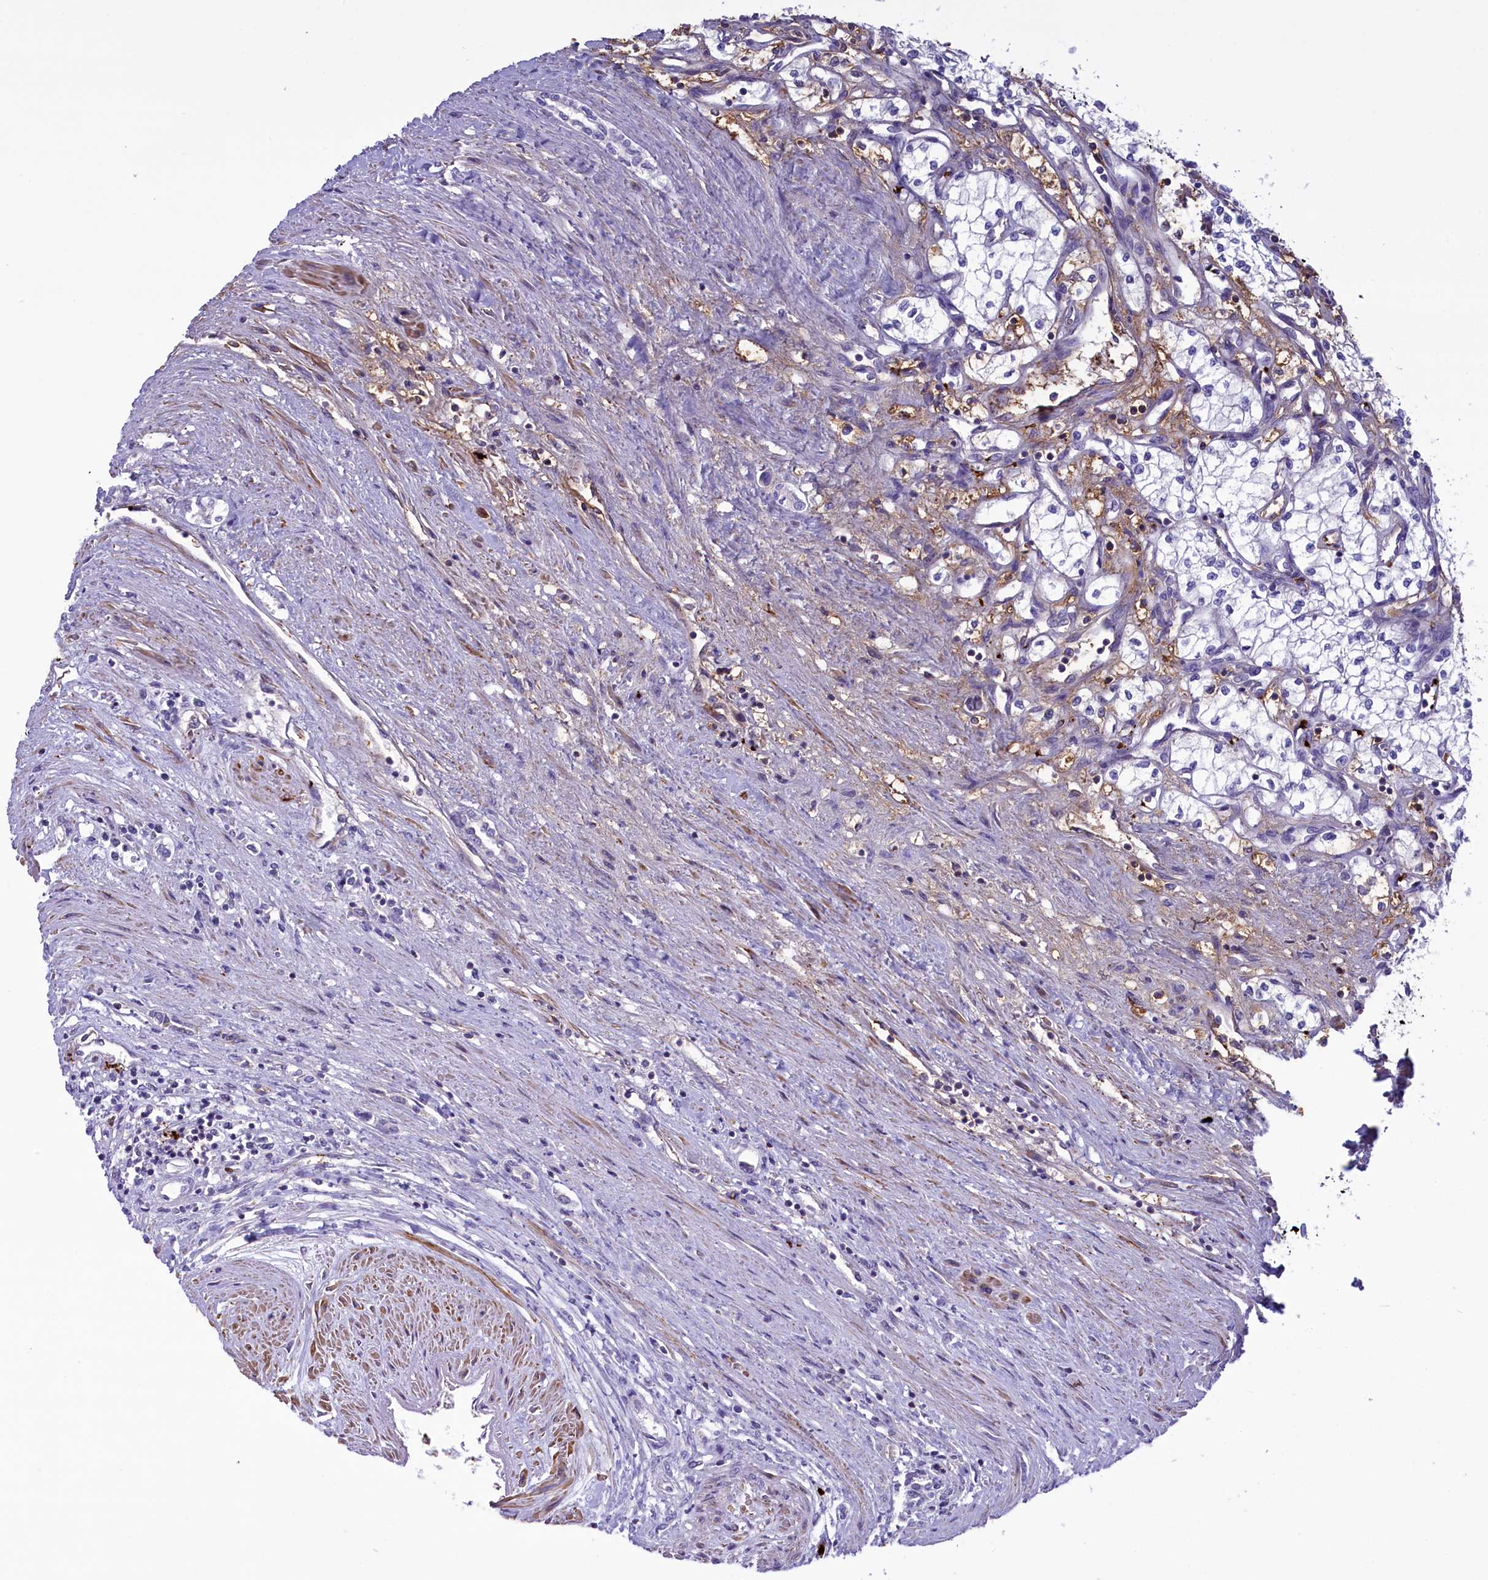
{"staining": {"intensity": "moderate", "quantity": "<25%", "location": "cytoplasmic/membranous"}, "tissue": "renal cancer", "cell_type": "Tumor cells", "image_type": "cancer", "snomed": [{"axis": "morphology", "description": "Adenocarcinoma, NOS"}, {"axis": "topography", "description": "Kidney"}], "caption": "Tumor cells exhibit low levels of moderate cytoplasmic/membranous expression in about <25% of cells in renal cancer.", "gene": "HEATR3", "patient": {"sex": "male", "age": 59}}